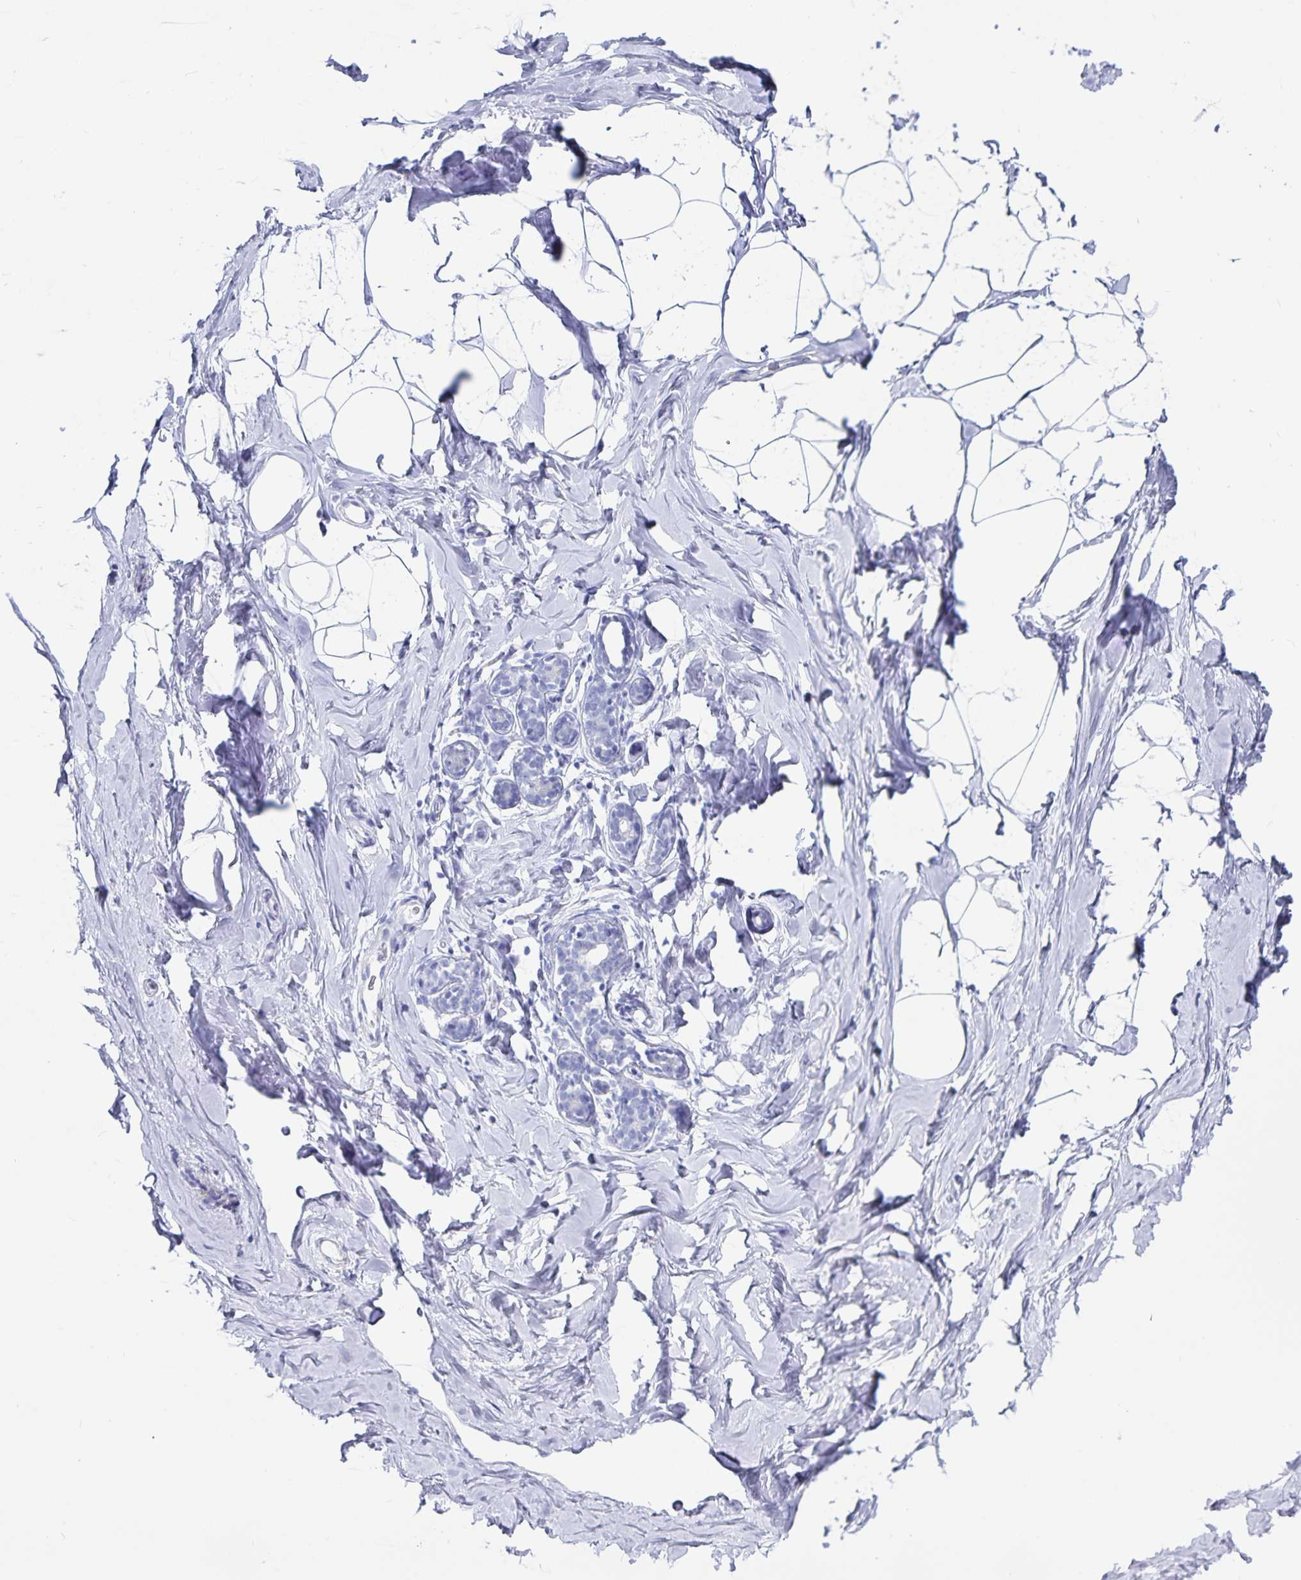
{"staining": {"intensity": "negative", "quantity": "none", "location": "none"}, "tissue": "breast", "cell_type": "Adipocytes", "image_type": "normal", "snomed": [{"axis": "morphology", "description": "Normal tissue, NOS"}, {"axis": "topography", "description": "Breast"}], "caption": "Adipocytes are negative for protein expression in unremarkable human breast. The staining was performed using DAB to visualize the protein expression in brown, while the nuclei were stained in blue with hematoxylin (Magnification: 20x).", "gene": "C19orf73", "patient": {"sex": "female", "age": 32}}